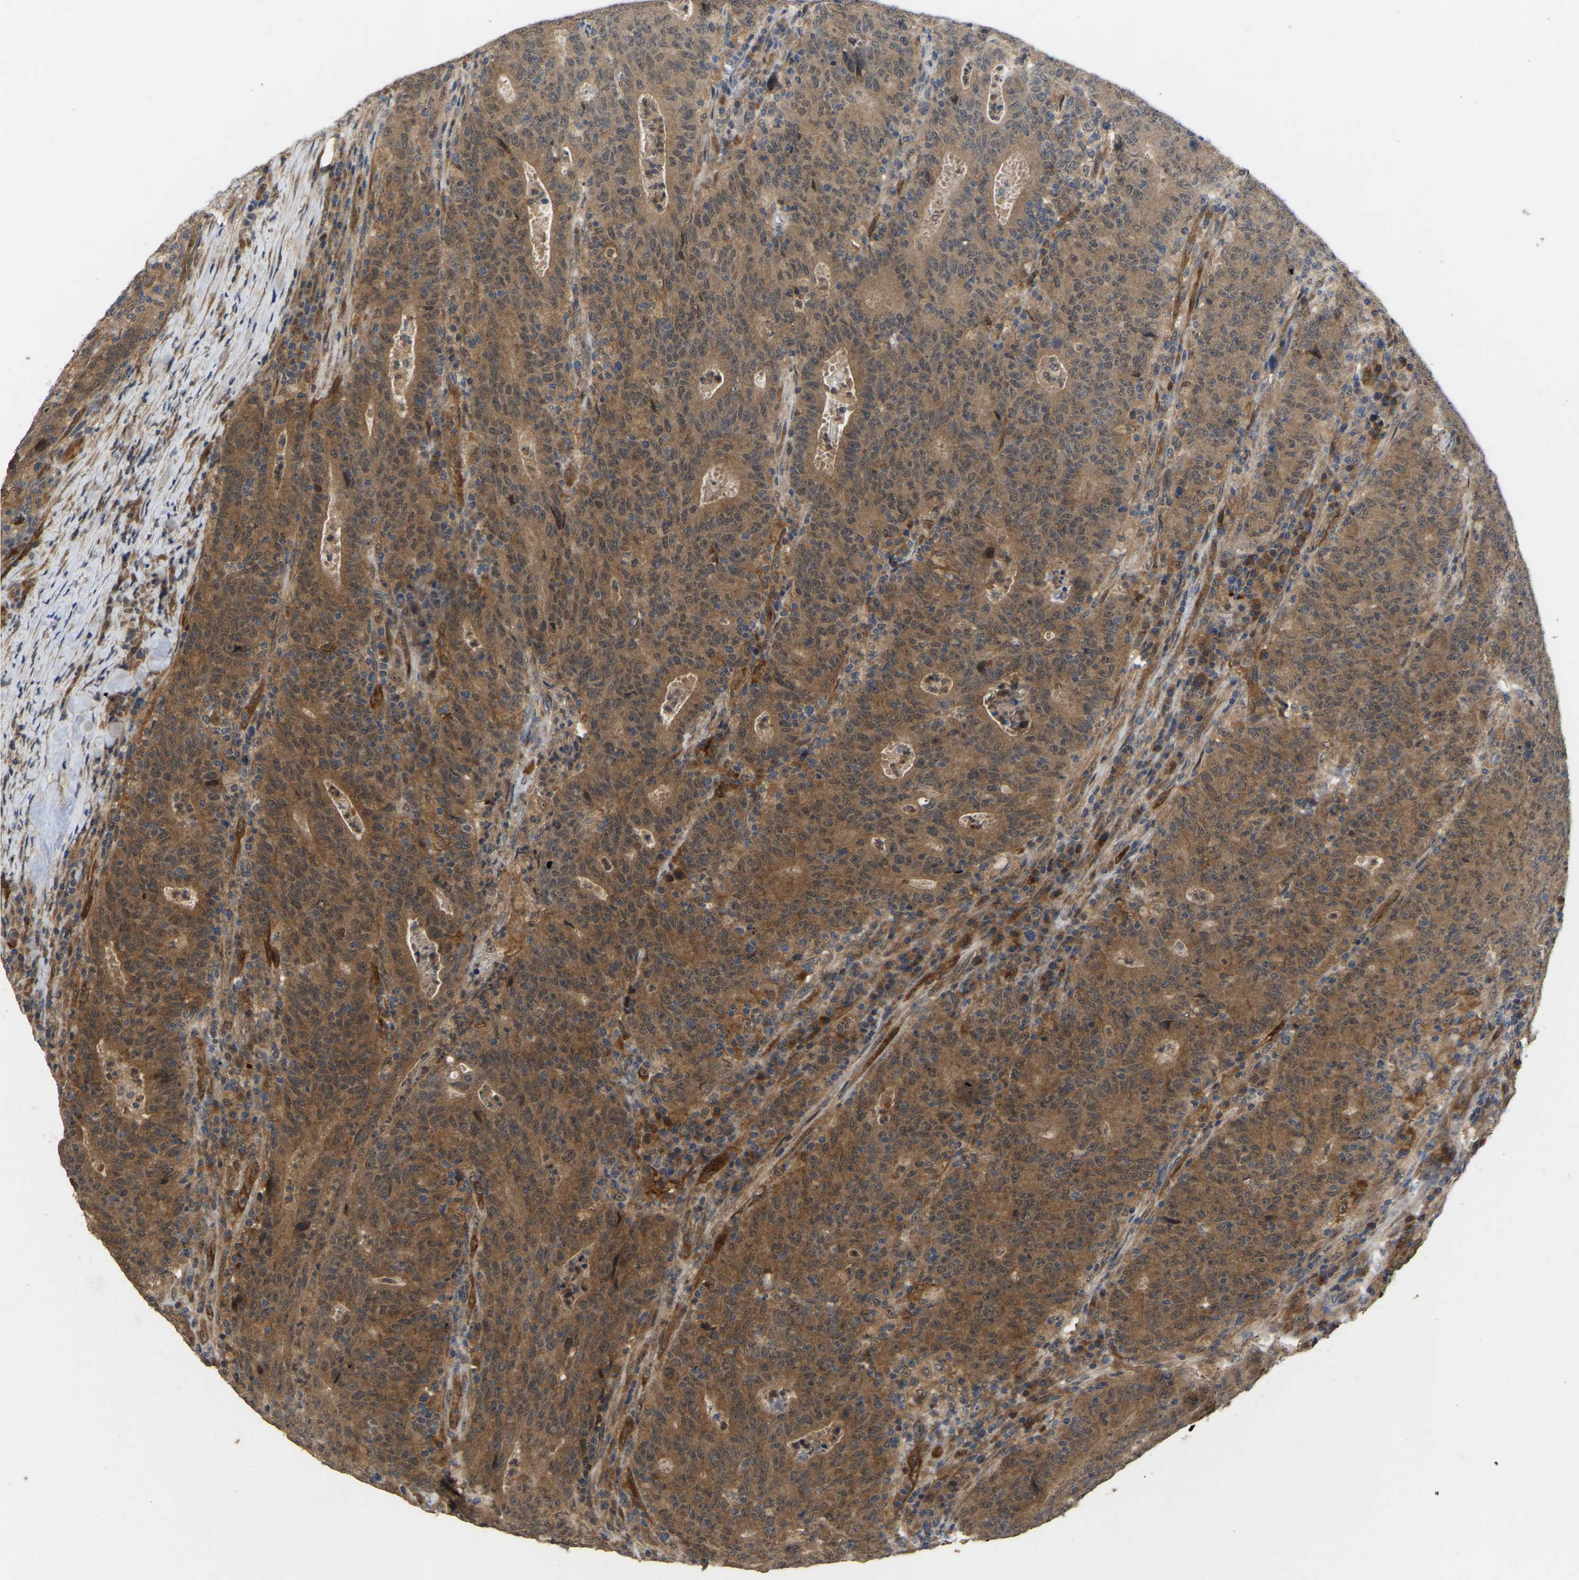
{"staining": {"intensity": "moderate", "quantity": ">75%", "location": "cytoplasmic/membranous,nuclear"}, "tissue": "colorectal cancer", "cell_type": "Tumor cells", "image_type": "cancer", "snomed": [{"axis": "morphology", "description": "Adenocarcinoma, NOS"}, {"axis": "topography", "description": "Colon"}], "caption": "Approximately >75% of tumor cells in adenocarcinoma (colorectal) show moderate cytoplasmic/membranous and nuclear protein staining as visualized by brown immunohistochemical staining.", "gene": "LIMK2", "patient": {"sex": "female", "age": 75}}